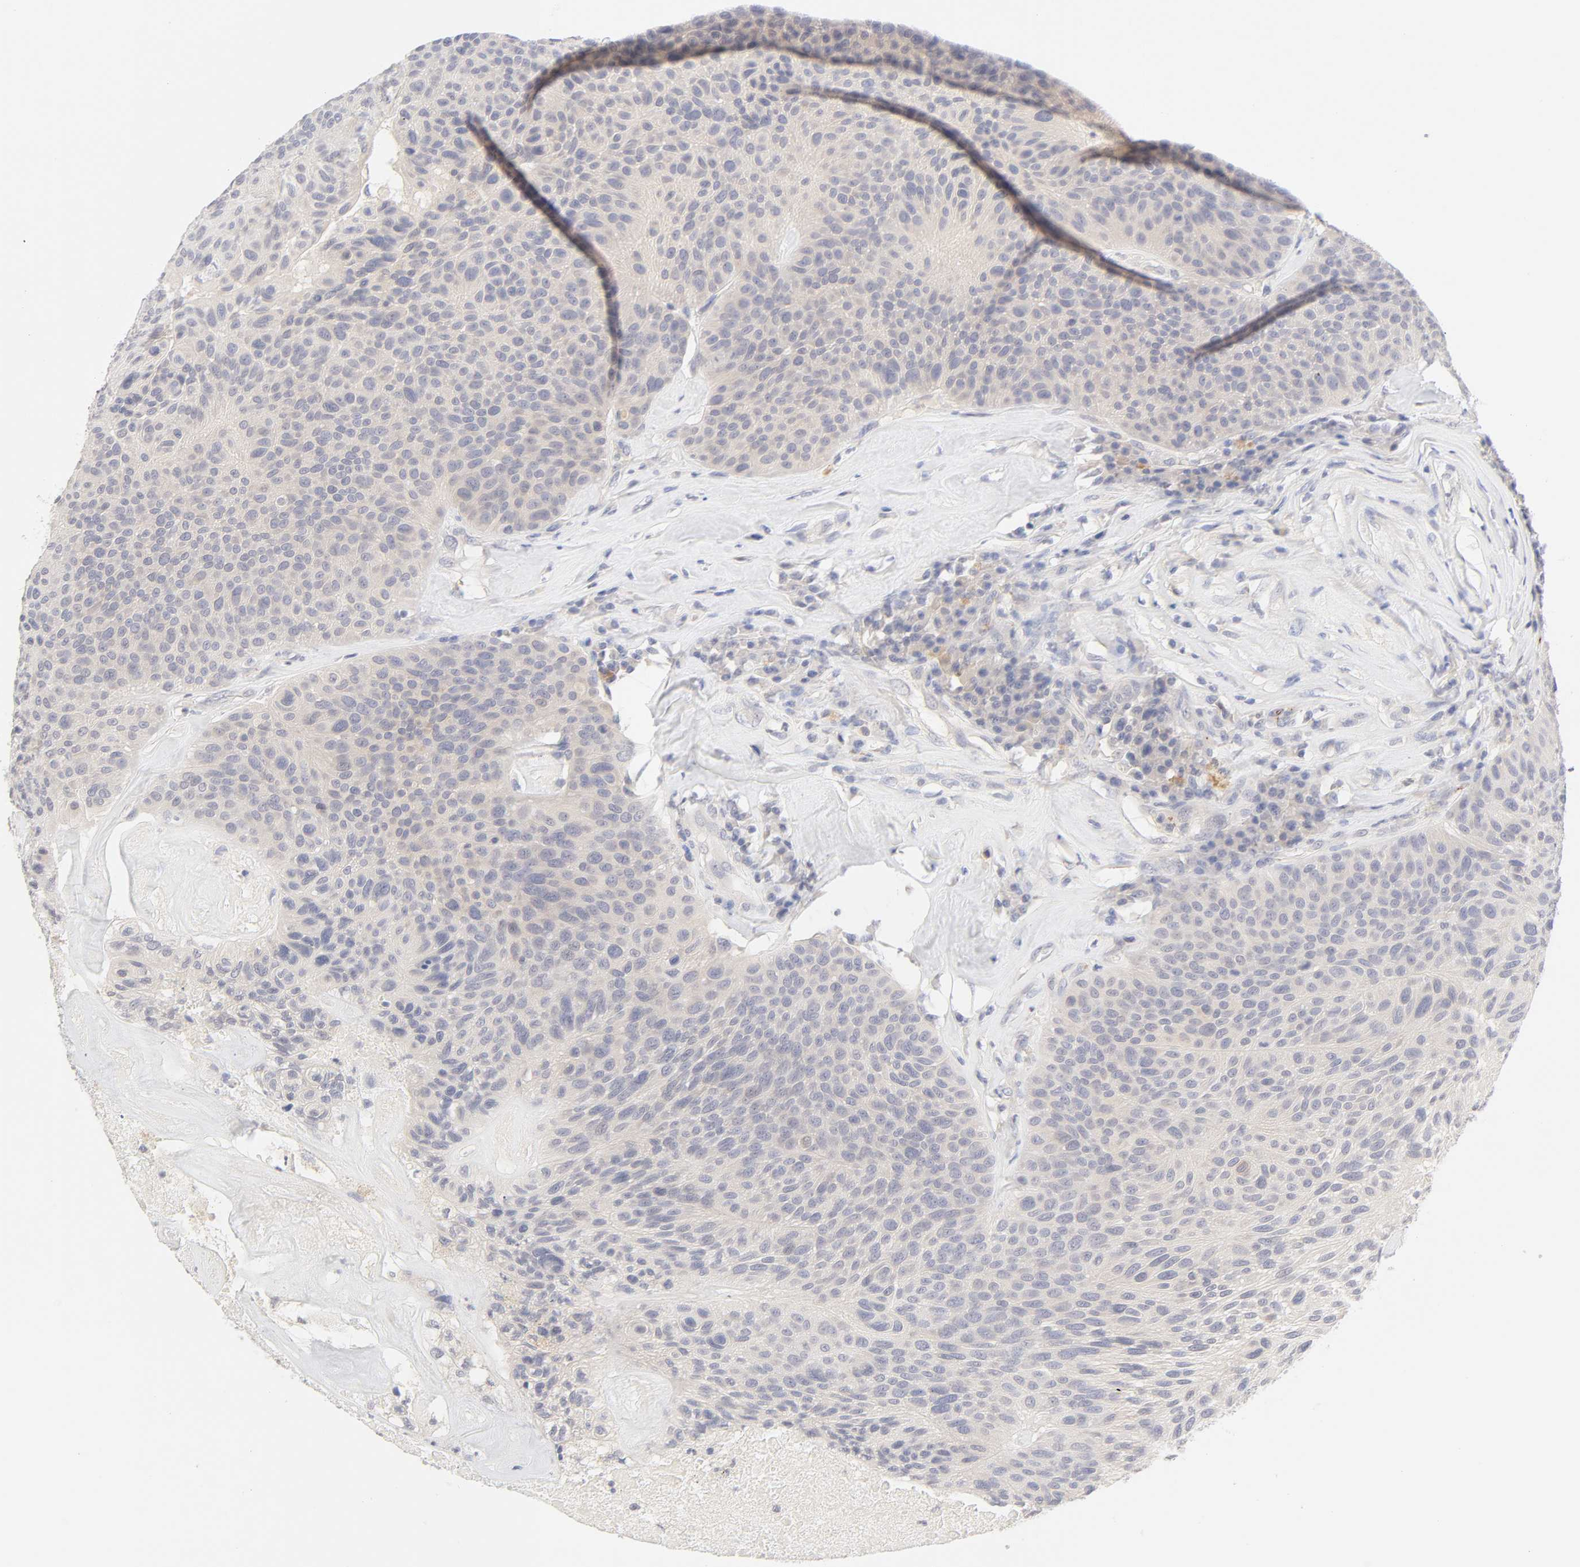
{"staining": {"intensity": "weak", "quantity": "25%-75%", "location": "cytoplasmic/membranous"}, "tissue": "urothelial cancer", "cell_type": "Tumor cells", "image_type": "cancer", "snomed": [{"axis": "morphology", "description": "Urothelial carcinoma, High grade"}, {"axis": "topography", "description": "Urinary bladder"}], "caption": "Human urothelial cancer stained with a brown dye reveals weak cytoplasmic/membranous positive expression in about 25%-75% of tumor cells.", "gene": "CYP4B1", "patient": {"sex": "male", "age": 66}}